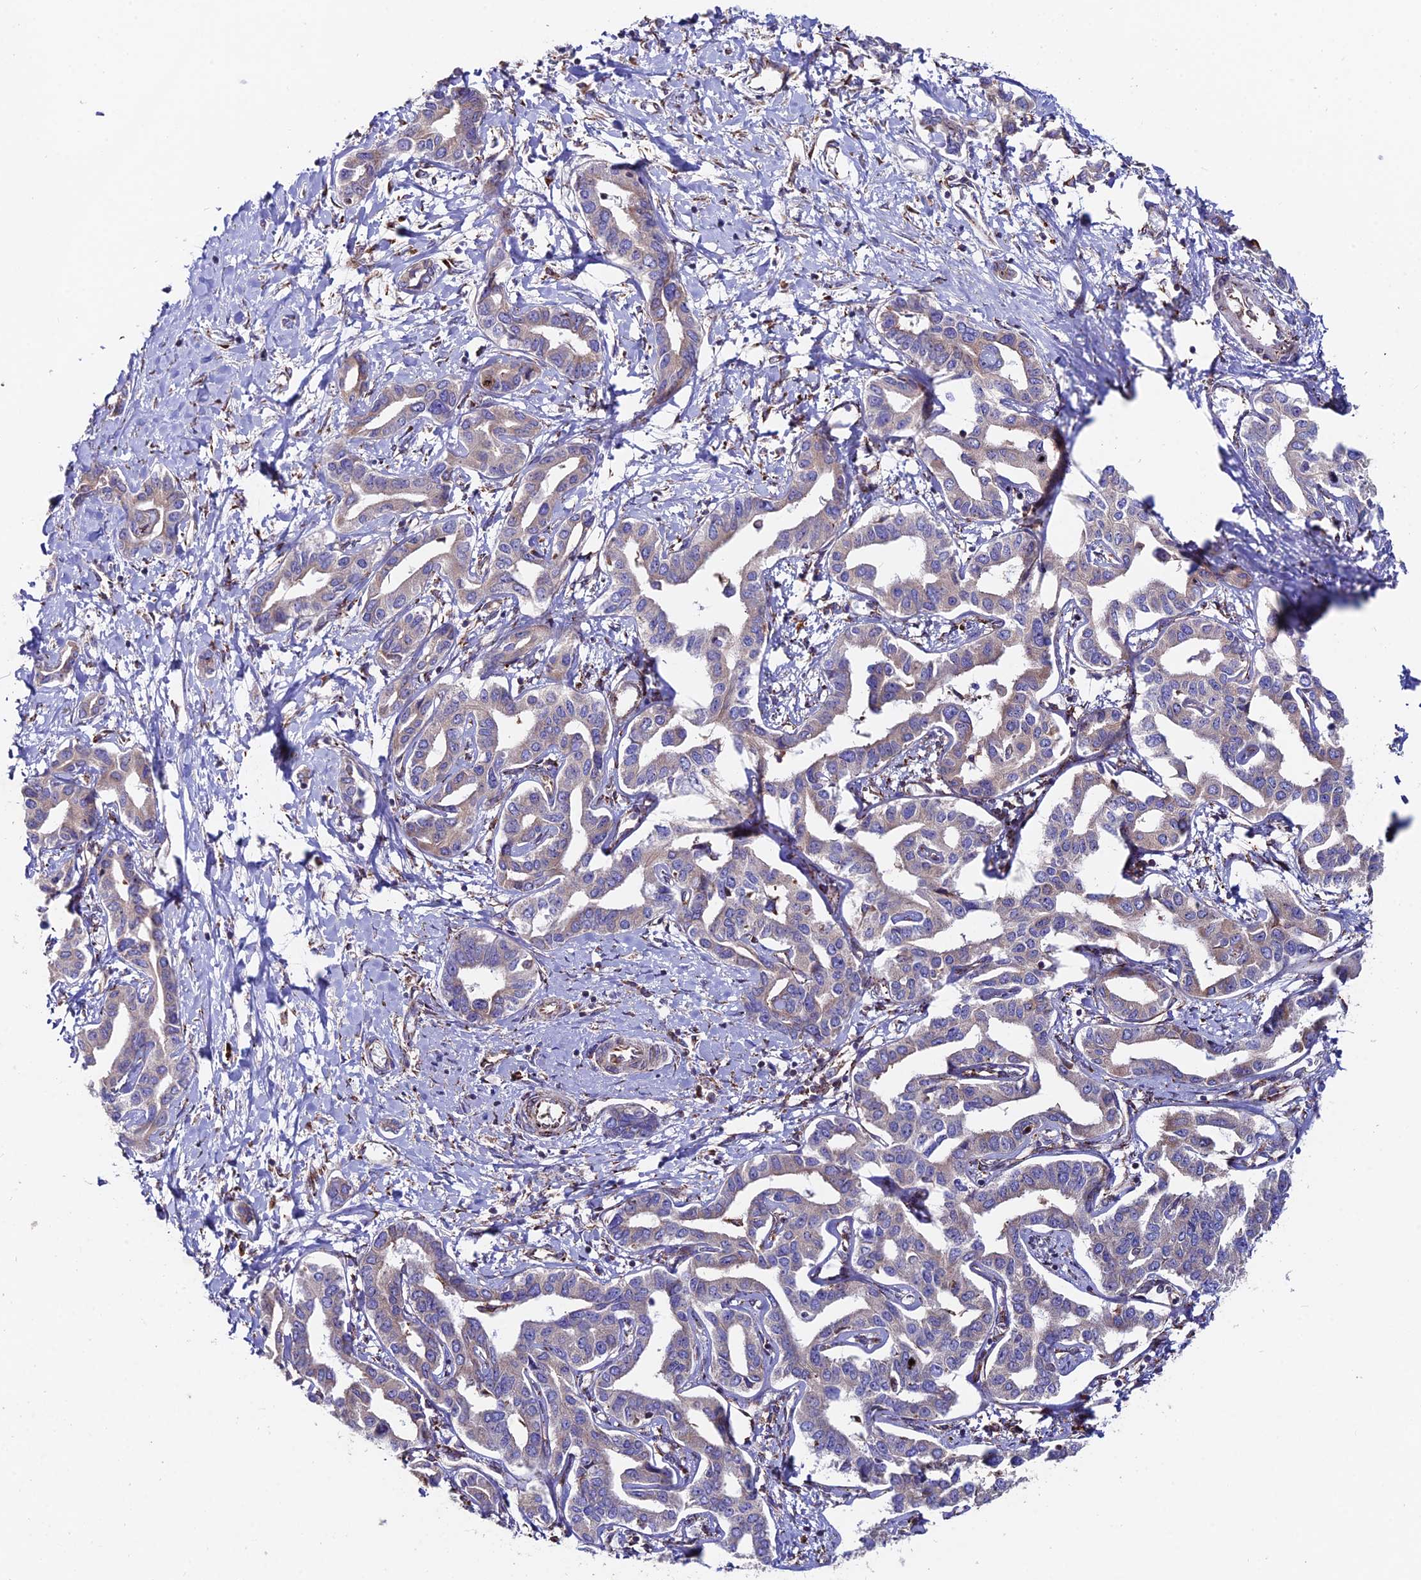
{"staining": {"intensity": "weak", "quantity": "<25%", "location": "cytoplasmic/membranous"}, "tissue": "liver cancer", "cell_type": "Tumor cells", "image_type": "cancer", "snomed": [{"axis": "morphology", "description": "Cholangiocarcinoma"}, {"axis": "topography", "description": "Liver"}], "caption": "This micrograph is of liver cancer stained with immunohistochemistry (IHC) to label a protein in brown with the nuclei are counter-stained blue. There is no positivity in tumor cells.", "gene": "EIF3K", "patient": {"sex": "male", "age": 59}}